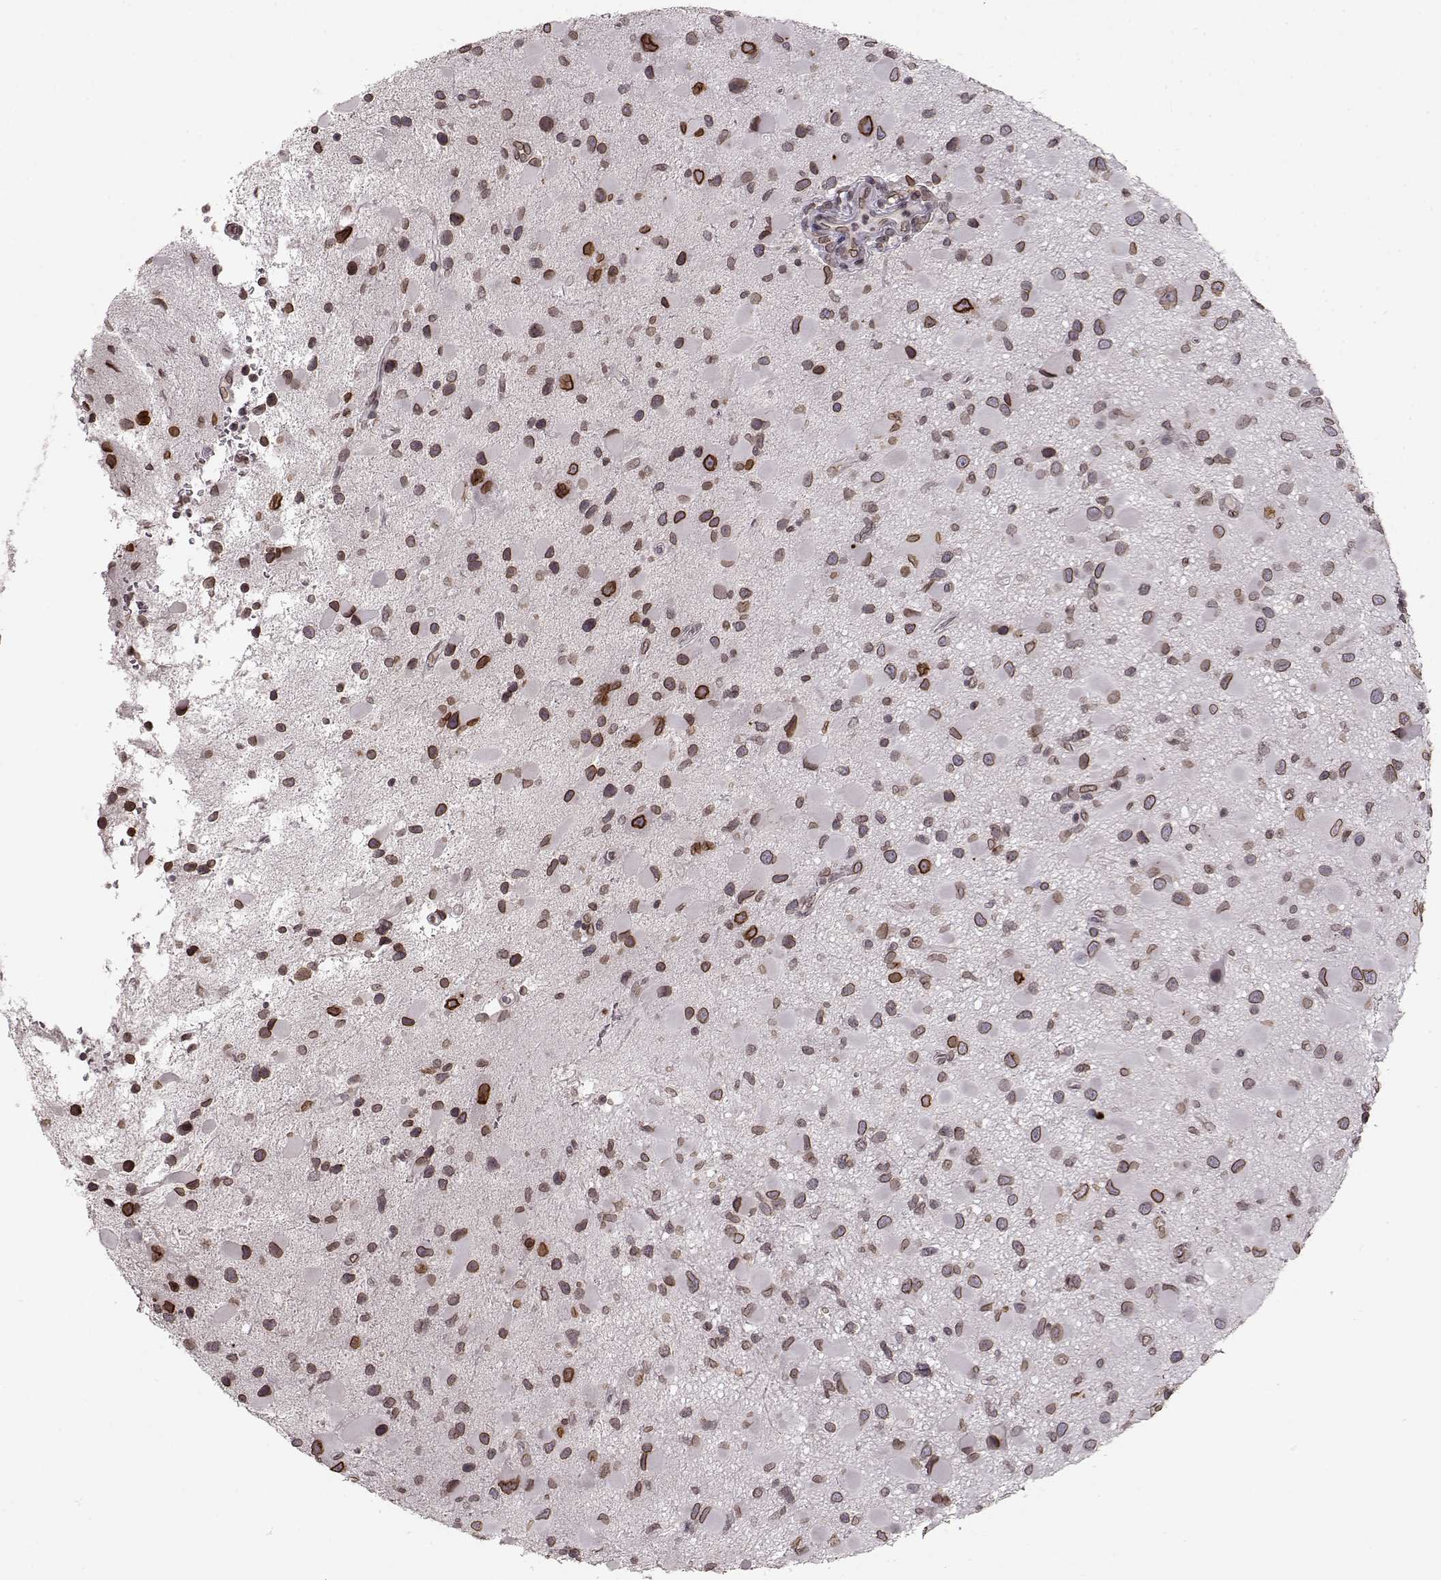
{"staining": {"intensity": "strong", "quantity": "<25%", "location": "cytoplasmic/membranous,nuclear"}, "tissue": "glioma", "cell_type": "Tumor cells", "image_type": "cancer", "snomed": [{"axis": "morphology", "description": "Glioma, malignant, Low grade"}, {"axis": "topography", "description": "Brain"}], "caption": "DAB (3,3'-diaminobenzidine) immunohistochemical staining of glioma demonstrates strong cytoplasmic/membranous and nuclear protein positivity in approximately <25% of tumor cells. (Stains: DAB (3,3'-diaminobenzidine) in brown, nuclei in blue, Microscopy: brightfield microscopy at high magnification).", "gene": "DCAF12", "patient": {"sex": "female", "age": 32}}